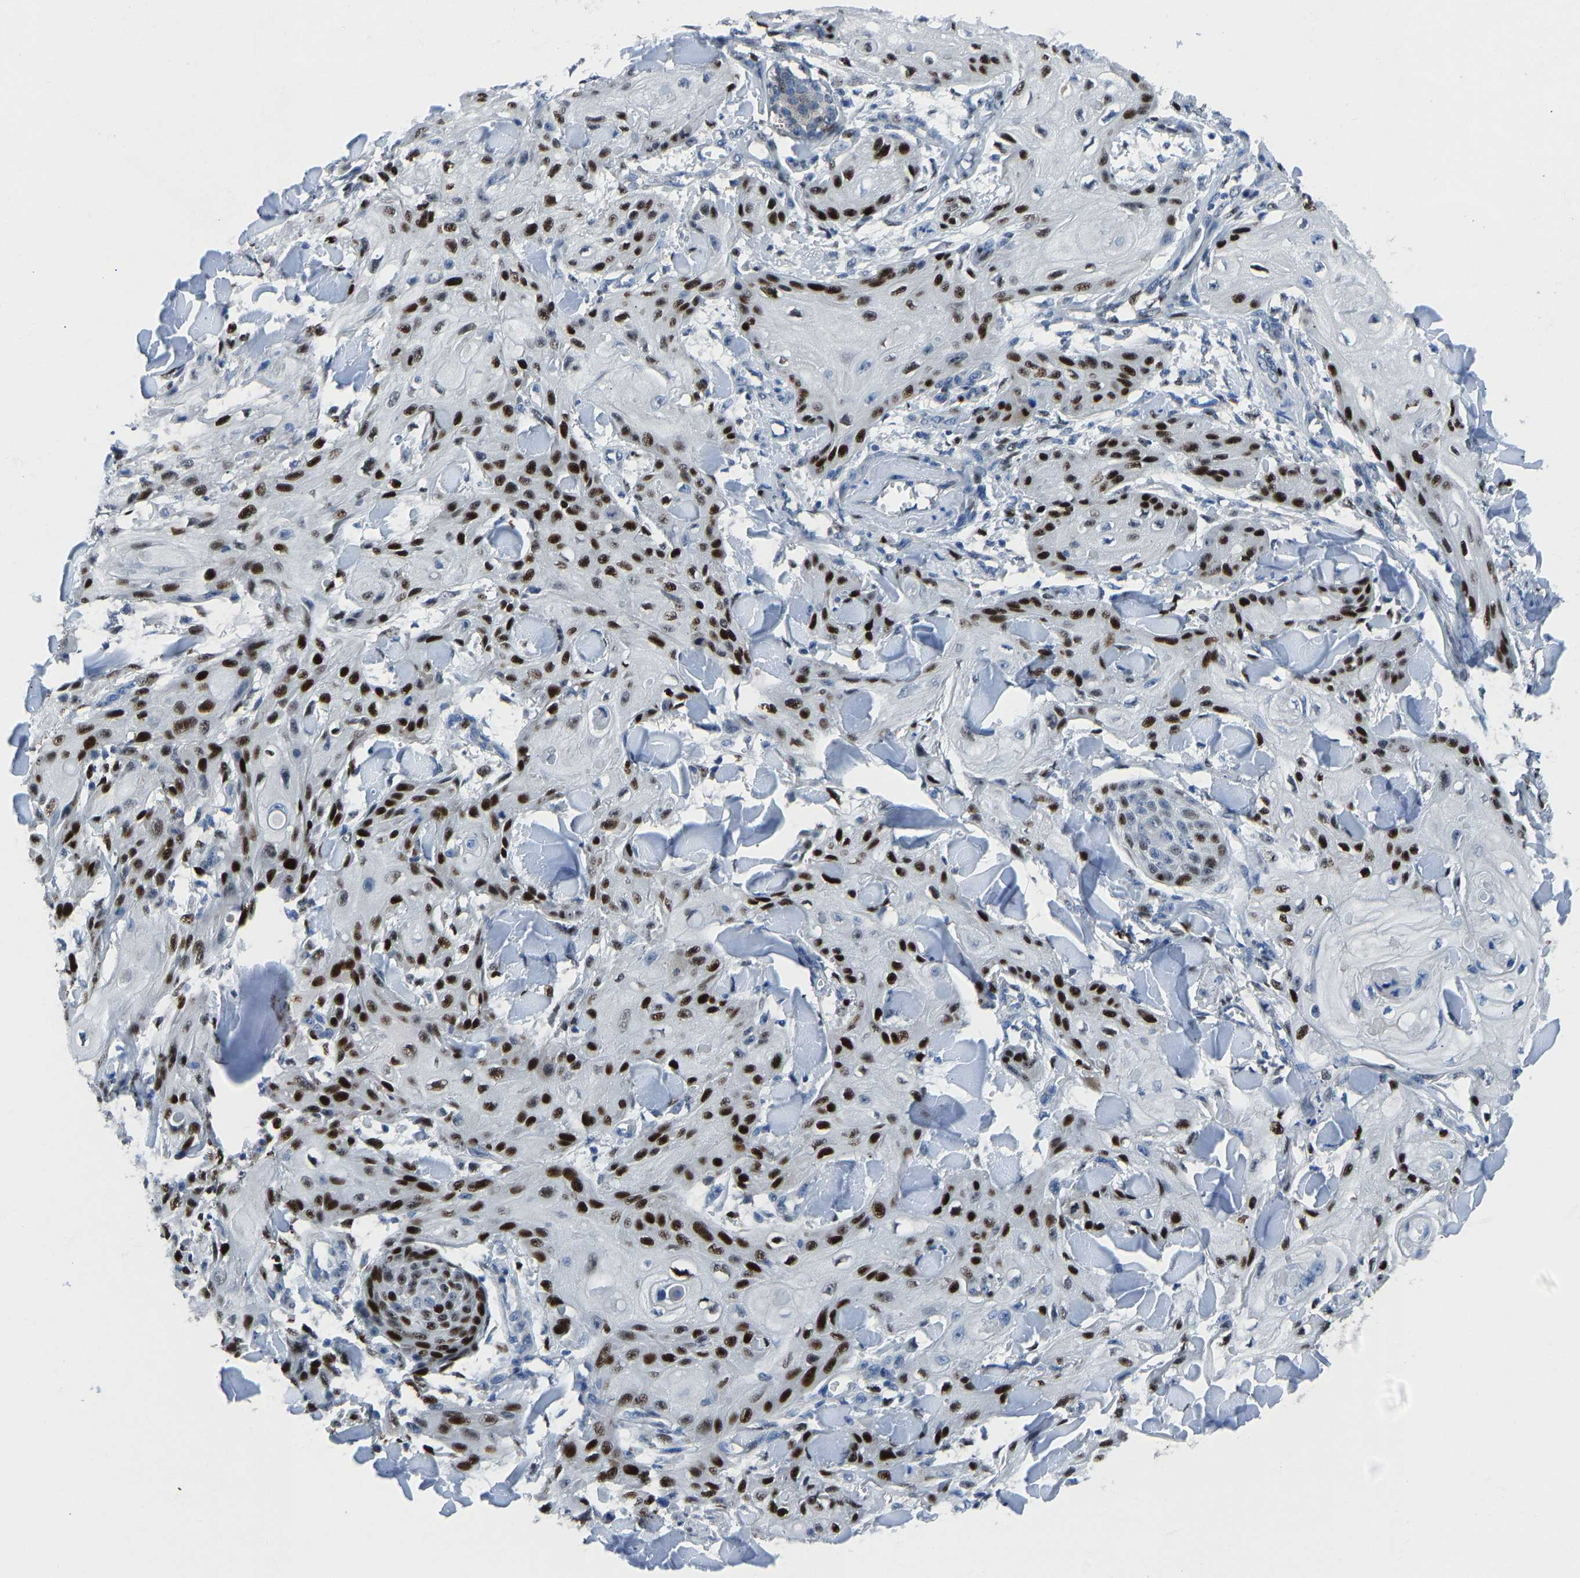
{"staining": {"intensity": "strong", "quantity": "25%-75%", "location": "nuclear"}, "tissue": "skin cancer", "cell_type": "Tumor cells", "image_type": "cancer", "snomed": [{"axis": "morphology", "description": "Squamous cell carcinoma, NOS"}, {"axis": "topography", "description": "Skin"}], "caption": "A histopathology image of squamous cell carcinoma (skin) stained for a protein exhibits strong nuclear brown staining in tumor cells.", "gene": "EGR1", "patient": {"sex": "male", "age": 74}}